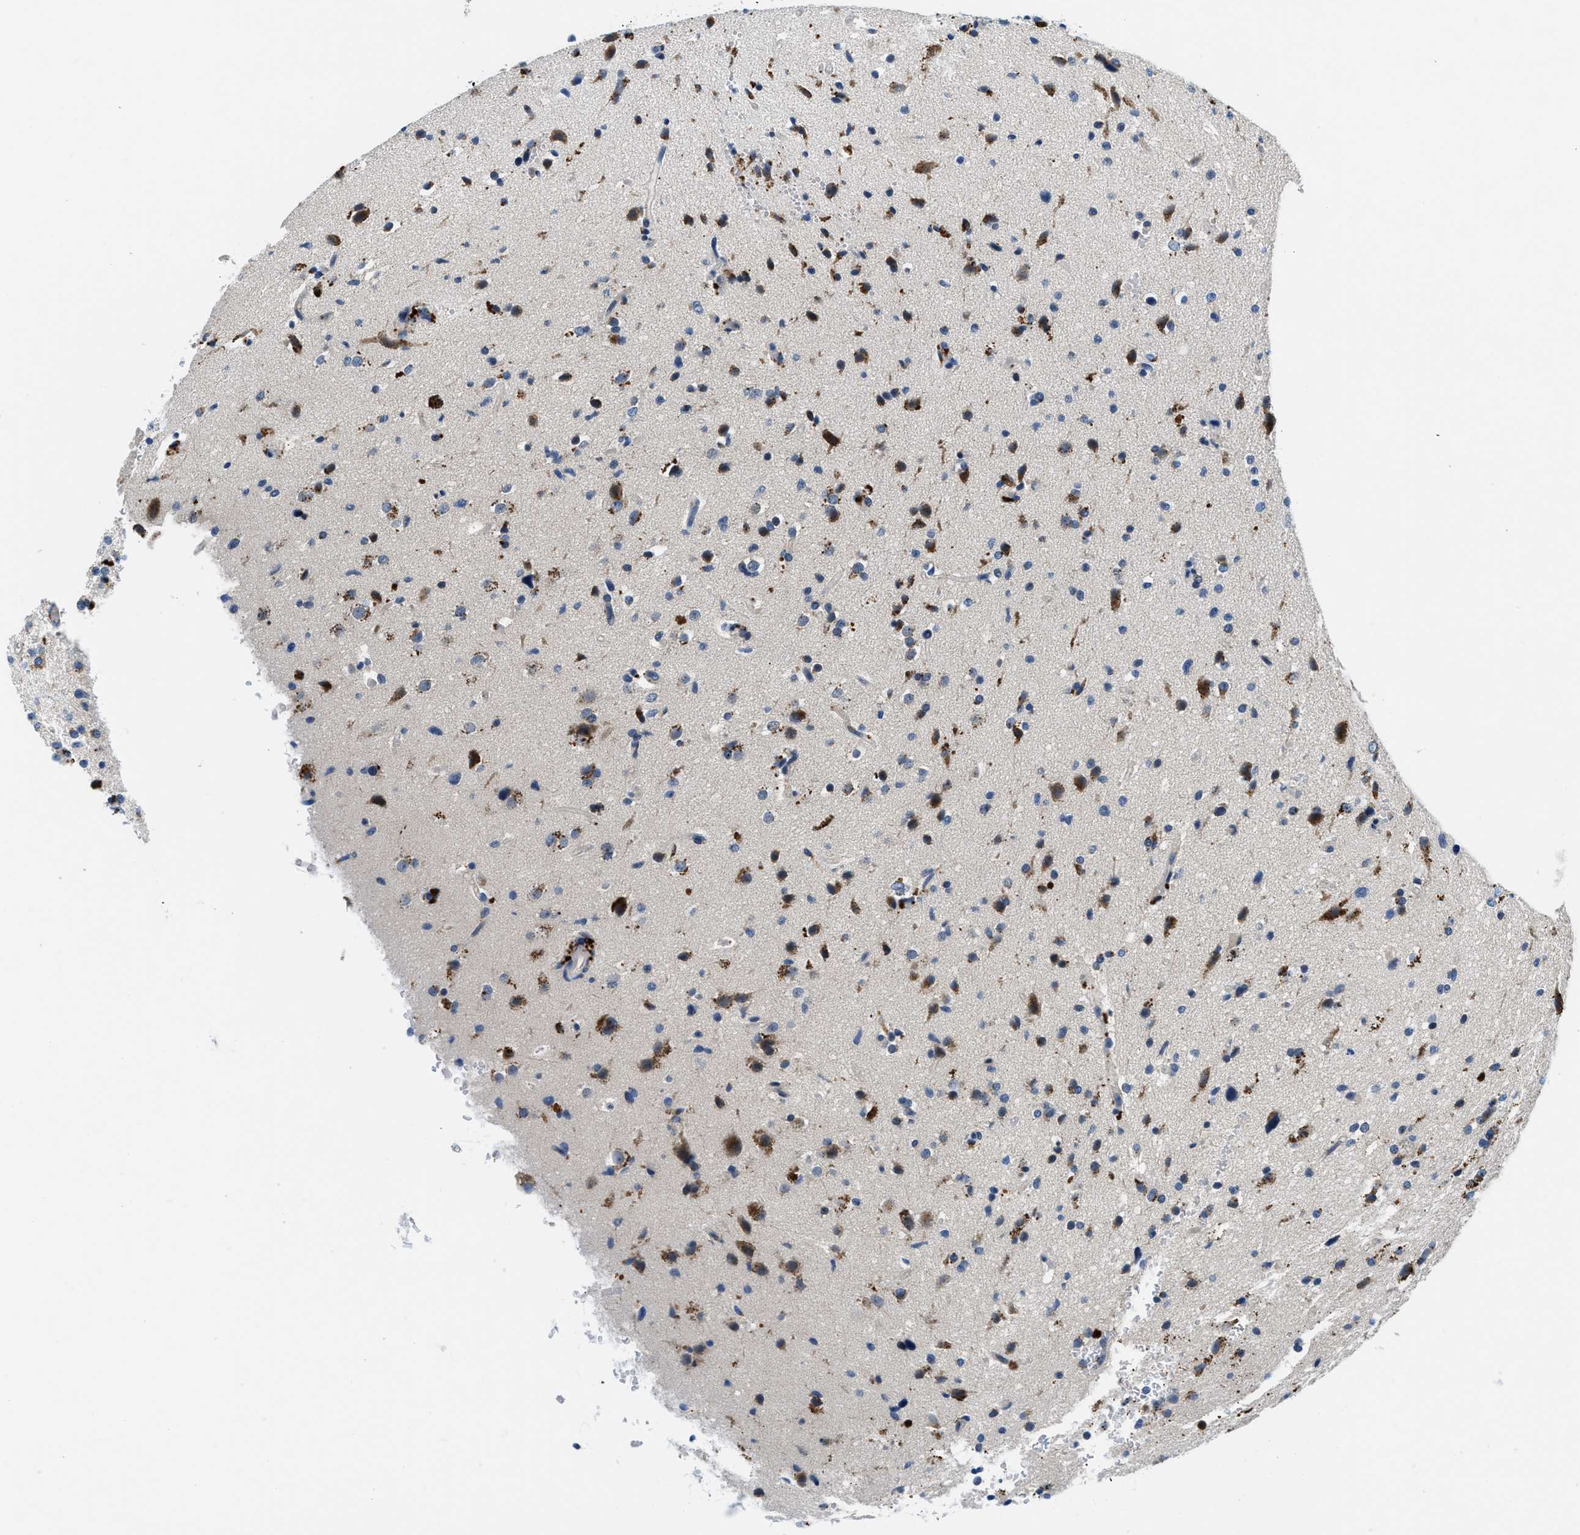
{"staining": {"intensity": "strong", "quantity": "<25%", "location": "cytoplasmic/membranous"}, "tissue": "glioma", "cell_type": "Tumor cells", "image_type": "cancer", "snomed": [{"axis": "morphology", "description": "Glioma, malignant, High grade"}, {"axis": "topography", "description": "Brain"}], "caption": "Approximately <25% of tumor cells in human glioma reveal strong cytoplasmic/membranous protein expression as visualized by brown immunohistochemical staining.", "gene": "ADGRE3", "patient": {"sex": "male", "age": 33}}